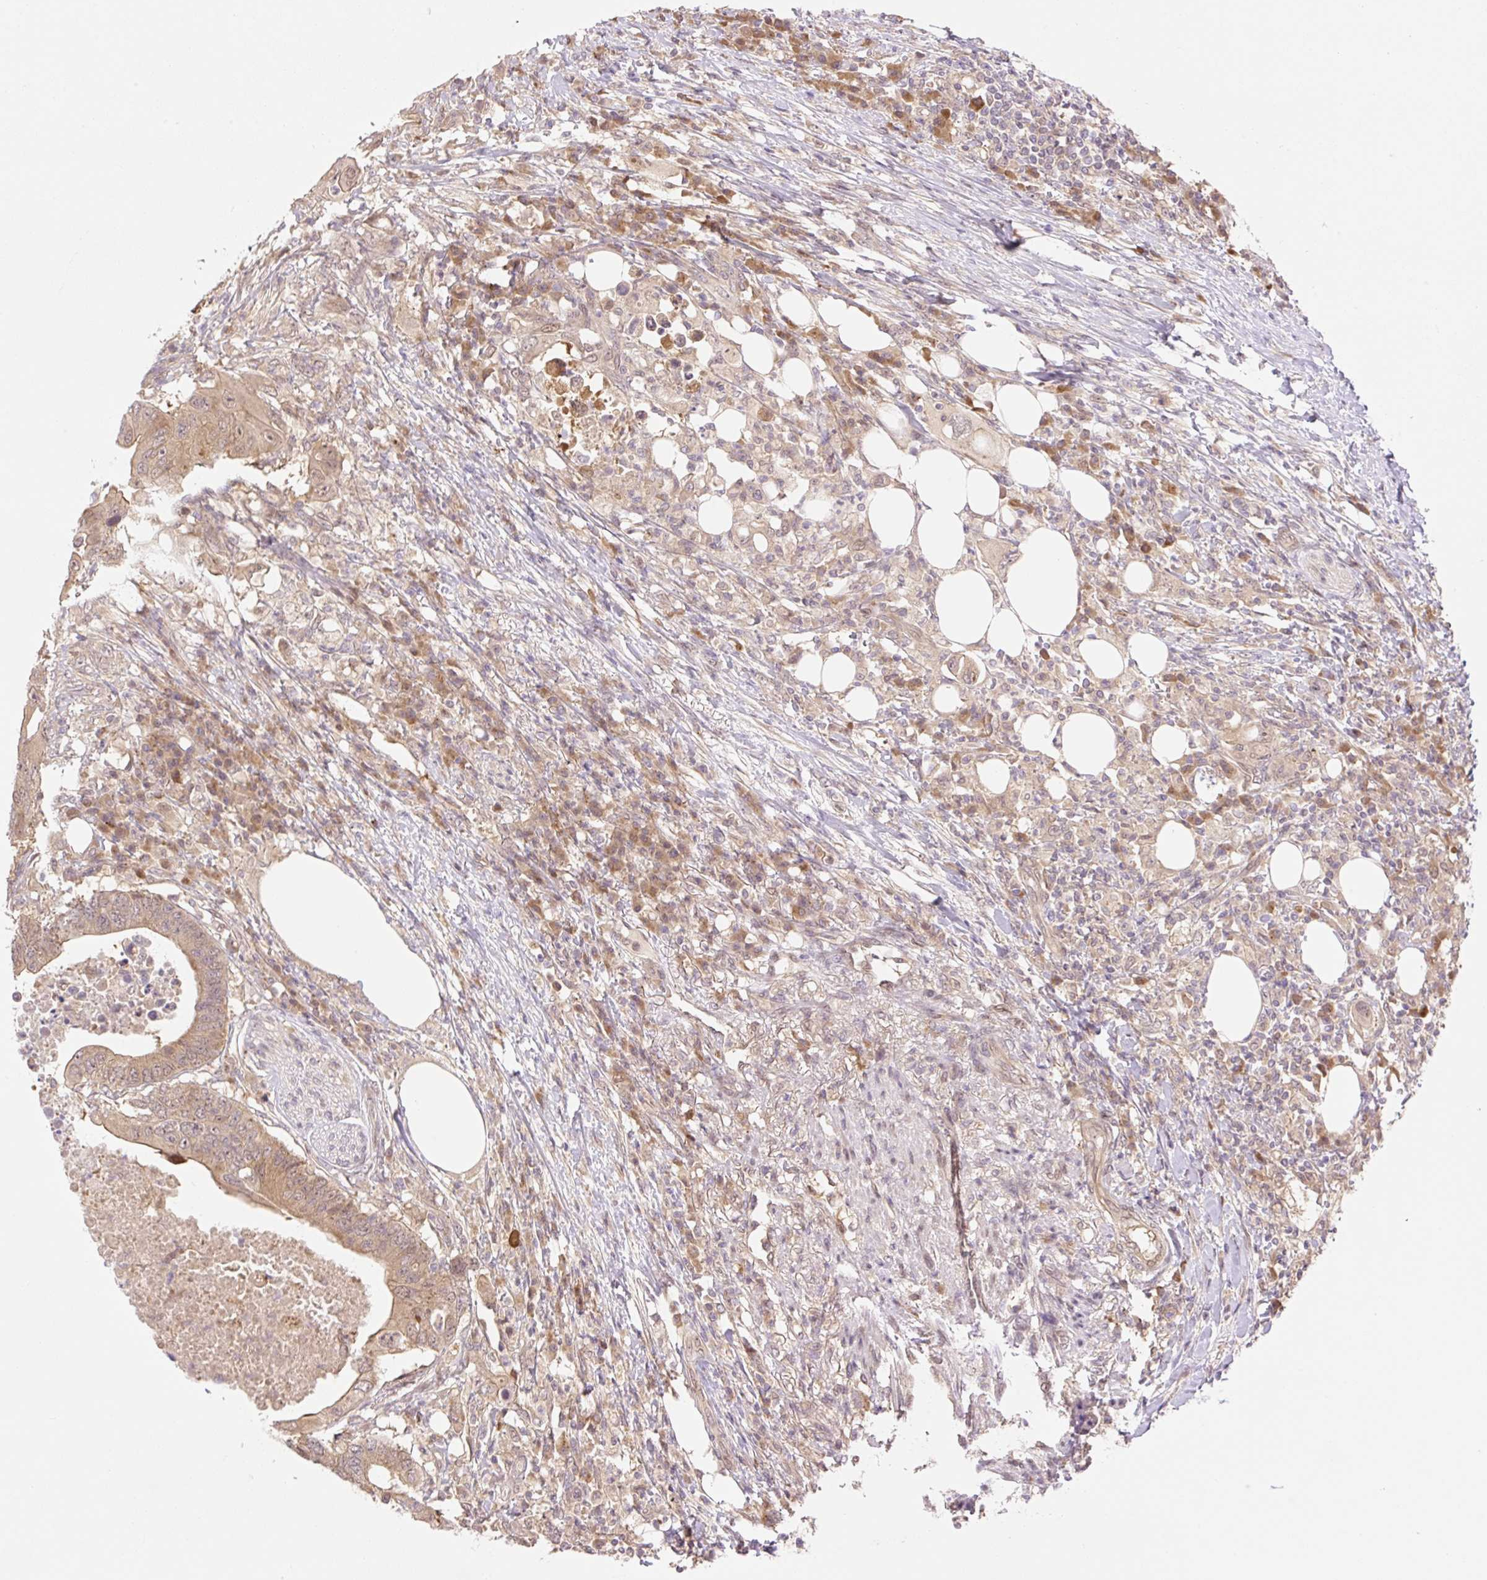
{"staining": {"intensity": "moderate", "quantity": ">75%", "location": "cytoplasmic/membranous,nuclear"}, "tissue": "colorectal cancer", "cell_type": "Tumor cells", "image_type": "cancer", "snomed": [{"axis": "morphology", "description": "Adenocarcinoma, NOS"}, {"axis": "topography", "description": "Colon"}], "caption": "The image exhibits a brown stain indicating the presence of a protein in the cytoplasmic/membranous and nuclear of tumor cells in colorectal cancer.", "gene": "VPS25", "patient": {"sex": "male", "age": 71}}